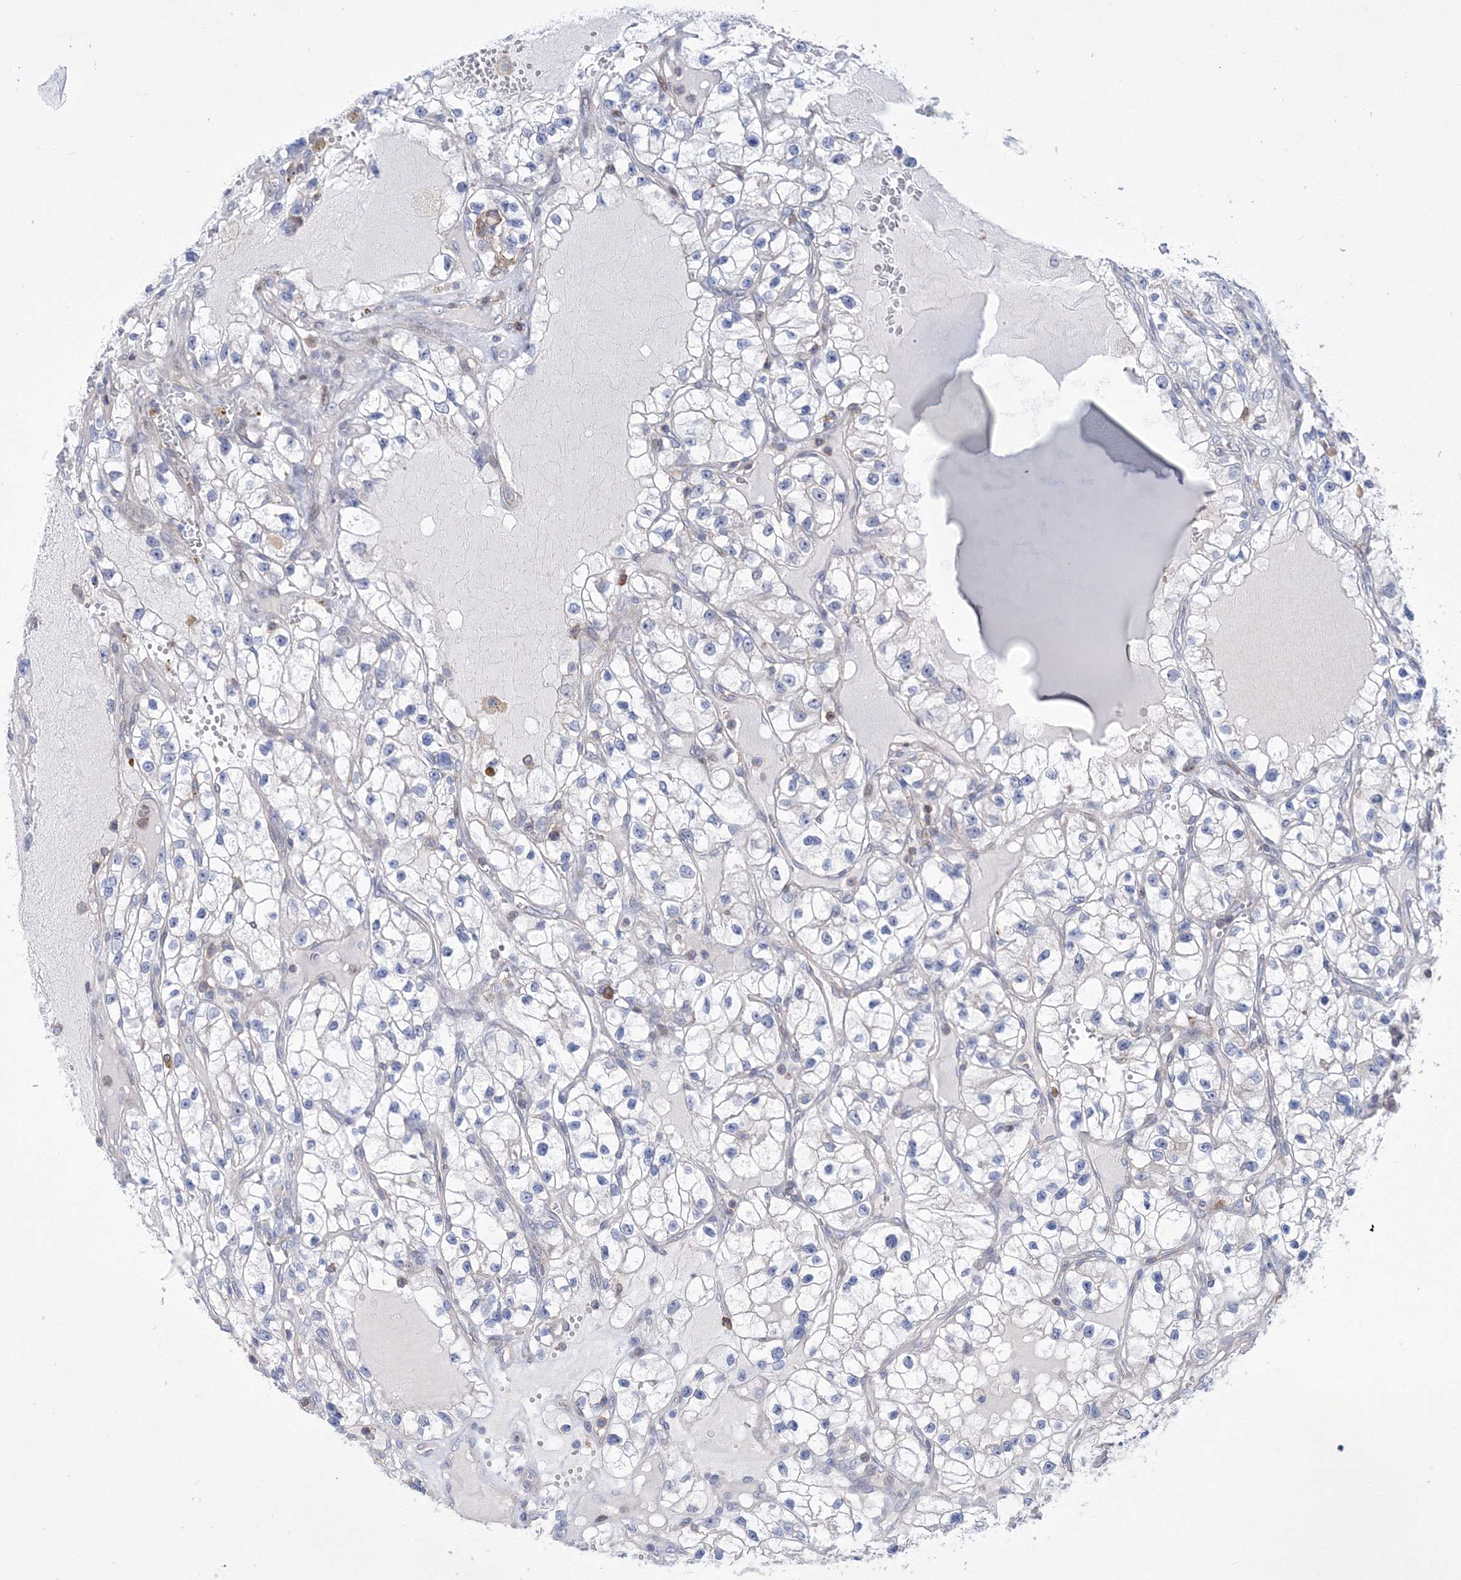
{"staining": {"intensity": "negative", "quantity": "none", "location": "none"}, "tissue": "renal cancer", "cell_type": "Tumor cells", "image_type": "cancer", "snomed": [{"axis": "morphology", "description": "Adenocarcinoma, NOS"}, {"axis": "topography", "description": "Kidney"}], "caption": "Immunohistochemical staining of adenocarcinoma (renal) reveals no significant positivity in tumor cells.", "gene": "RNPEPL1", "patient": {"sex": "female", "age": 57}}